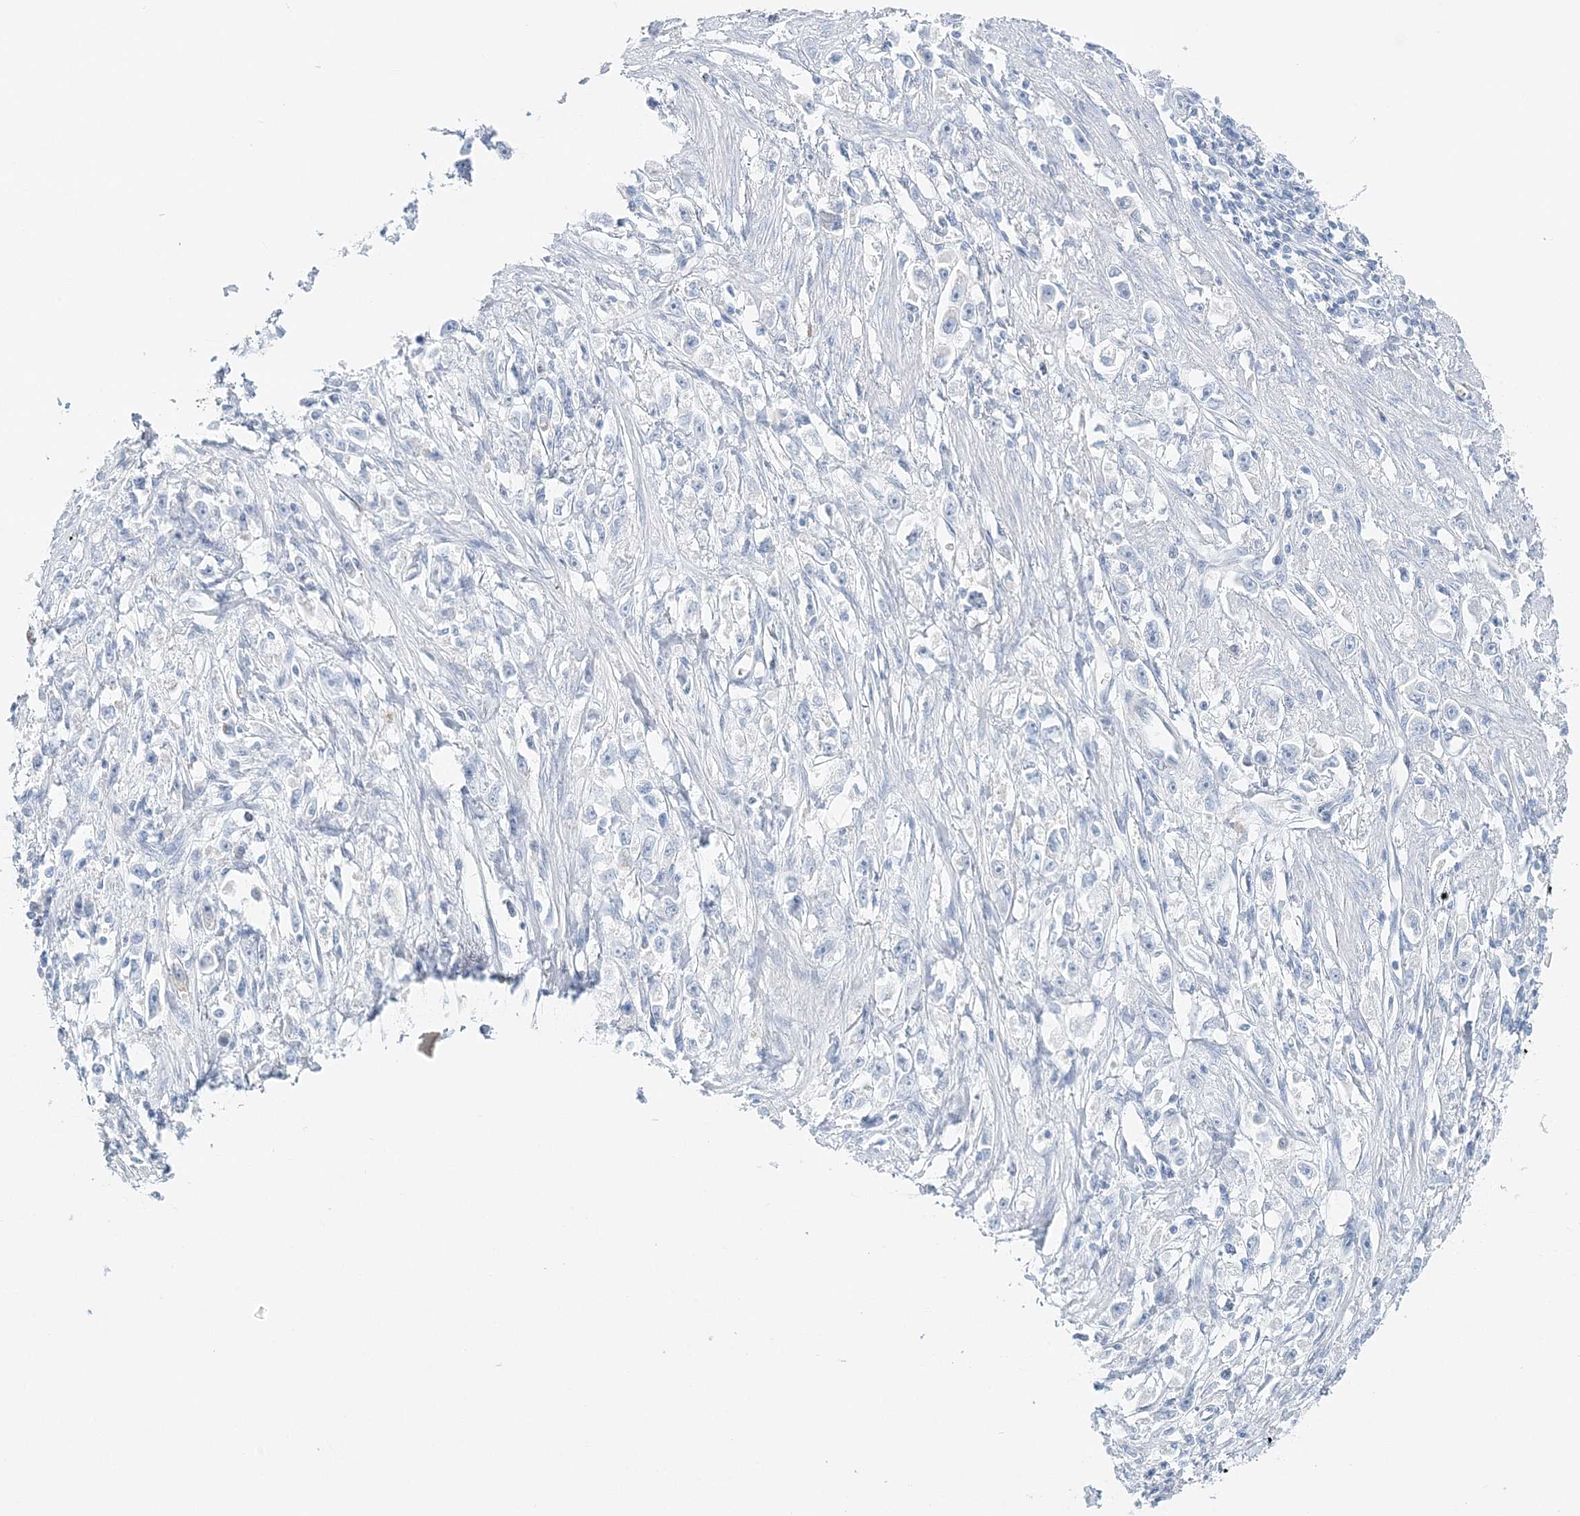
{"staining": {"intensity": "negative", "quantity": "none", "location": "none"}, "tissue": "stomach cancer", "cell_type": "Tumor cells", "image_type": "cancer", "snomed": [{"axis": "morphology", "description": "Adenocarcinoma, NOS"}, {"axis": "topography", "description": "Stomach"}], "caption": "Immunohistochemistry (IHC) of stomach cancer reveals no staining in tumor cells. (DAB immunohistochemistry visualized using brightfield microscopy, high magnification).", "gene": "VILL", "patient": {"sex": "female", "age": 59}}